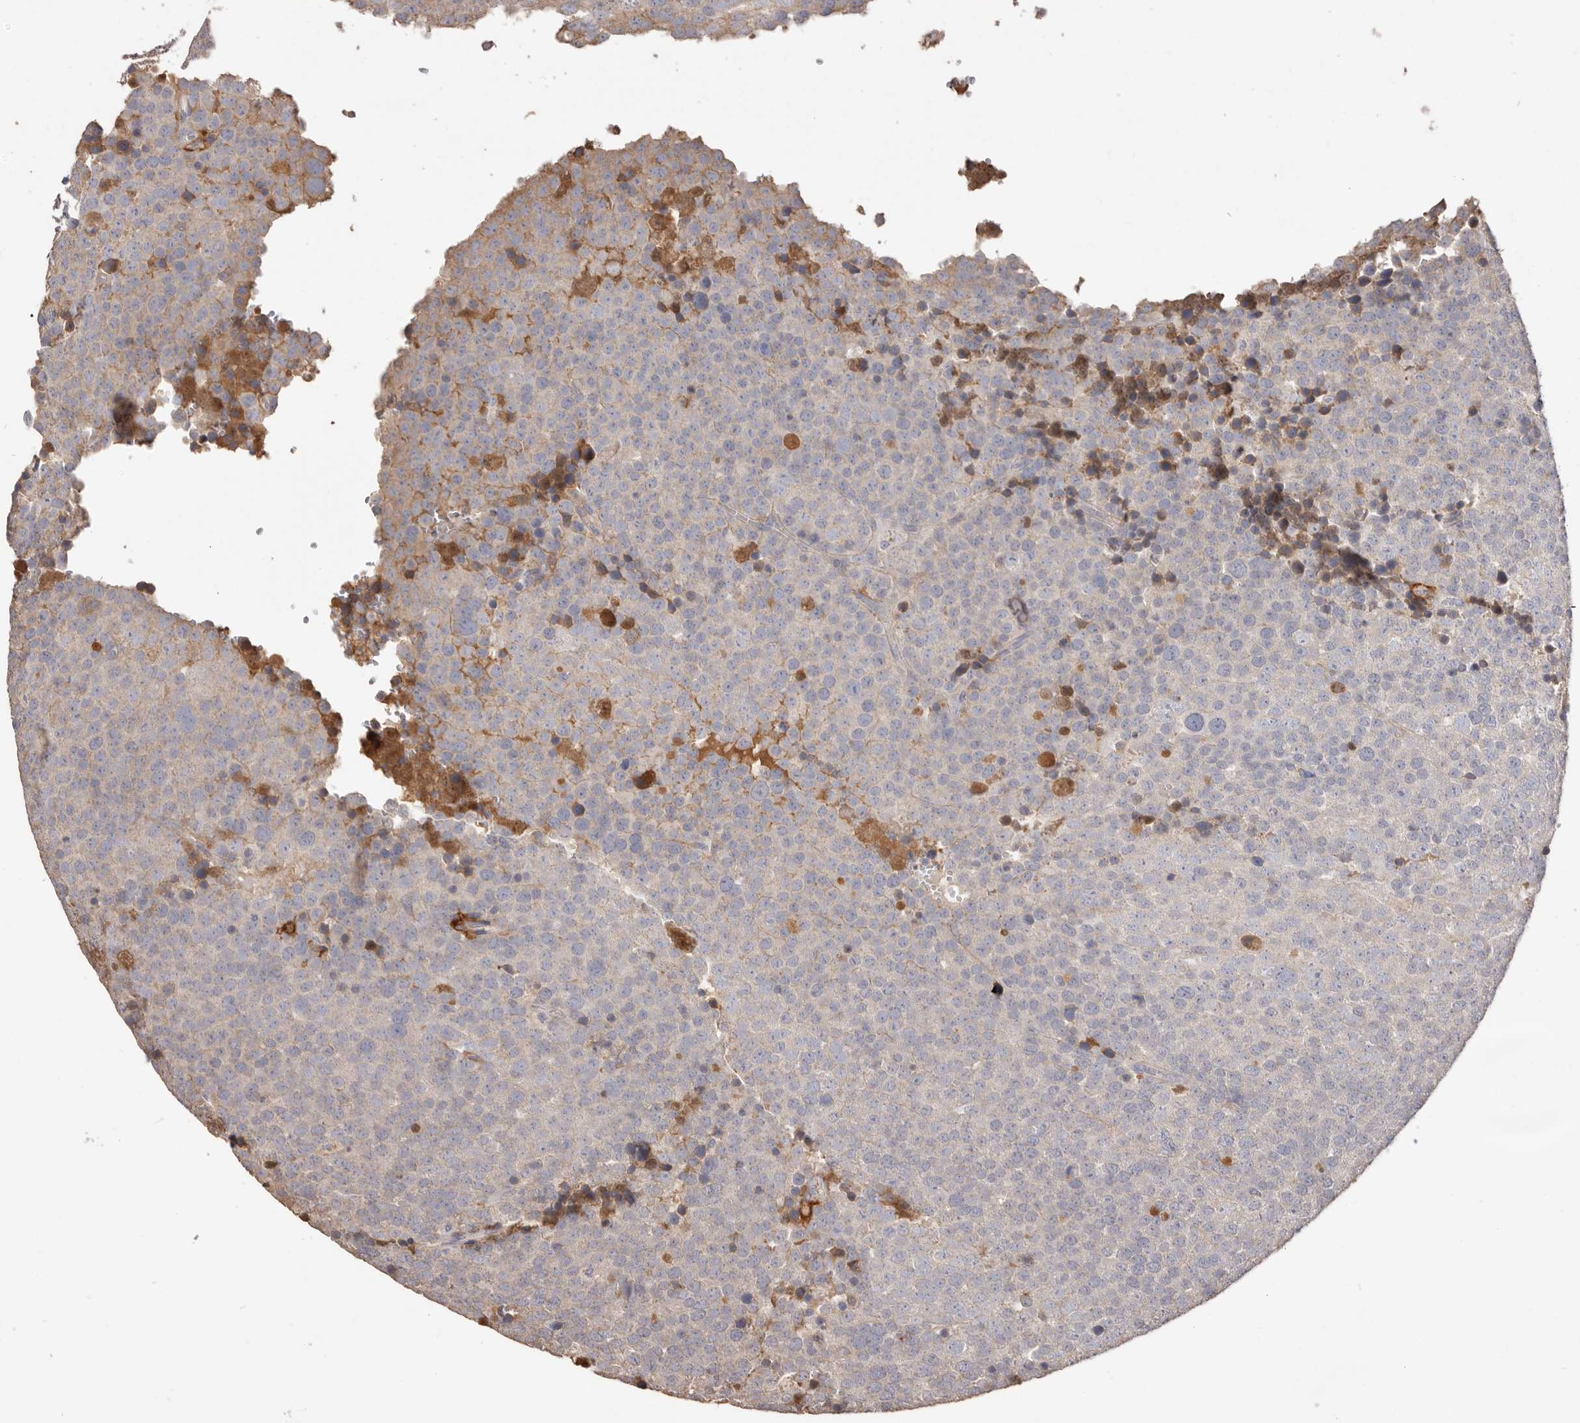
{"staining": {"intensity": "negative", "quantity": "none", "location": "none"}, "tissue": "testis cancer", "cell_type": "Tumor cells", "image_type": "cancer", "snomed": [{"axis": "morphology", "description": "Seminoma, NOS"}, {"axis": "topography", "description": "Testis"}], "caption": "Immunohistochemistry image of neoplastic tissue: human testis cancer (seminoma) stained with DAB reveals no significant protein staining in tumor cells.", "gene": "HCAR2", "patient": {"sex": "male", "age": 71}}